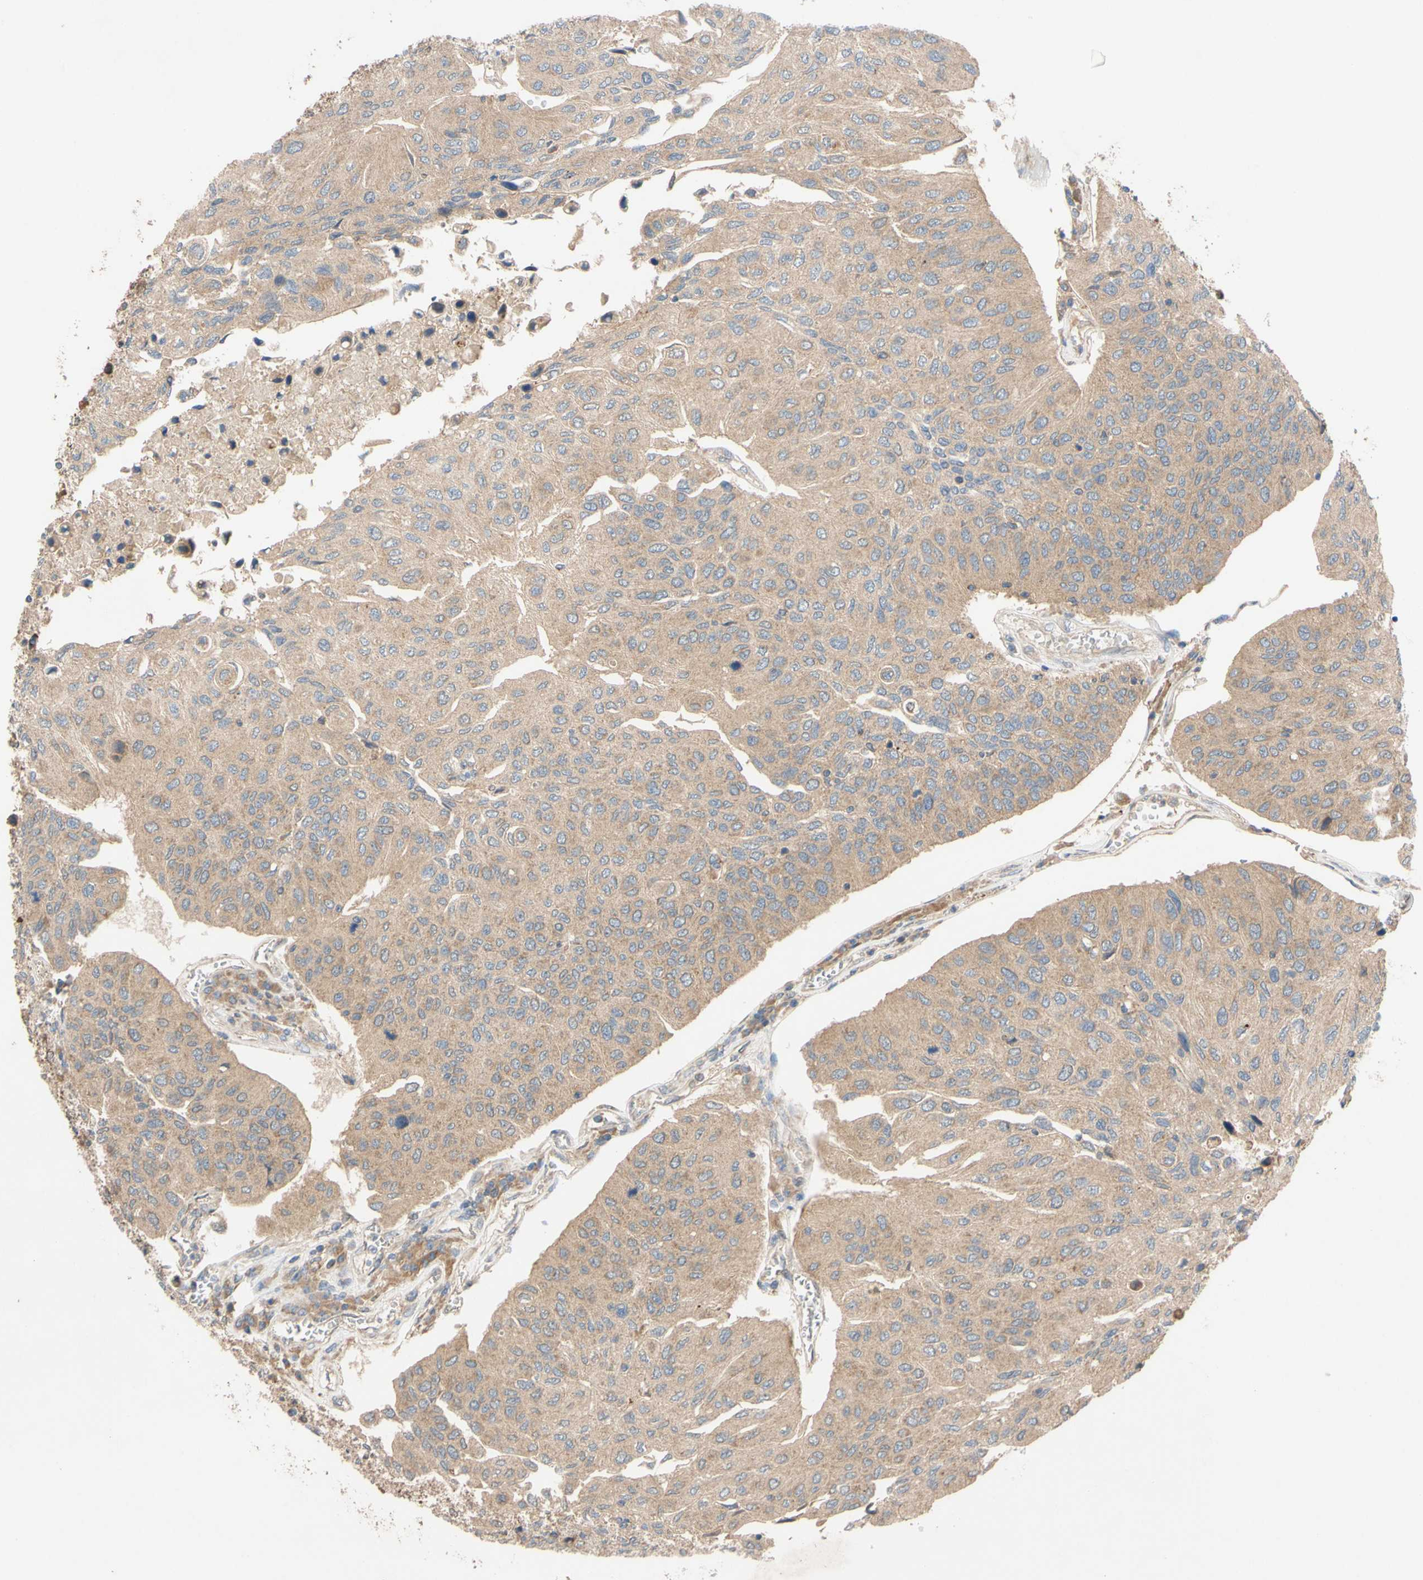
{"staining": {"intensity": "weak", "quantity": ">75%", "location": "cytoplasmic/membranous"}, "tissue": "urothelial cancer", "cell_type": "Tumor cells", "image_type": "cancer", "snomed": [{"axis": "morphology", "description": "Urothelial carcinoma, High grade"}, {"axis": "topography", "description": "Urinary bladder"}], "caption": "Immunohistochemical staining of urothelial cancer displays low levels of weak cytoplasmic/membranous staining in approximately >75% of tumor cells.", "gene": "MBTPS2", "patient": {"sex": "male", "age": 66}}